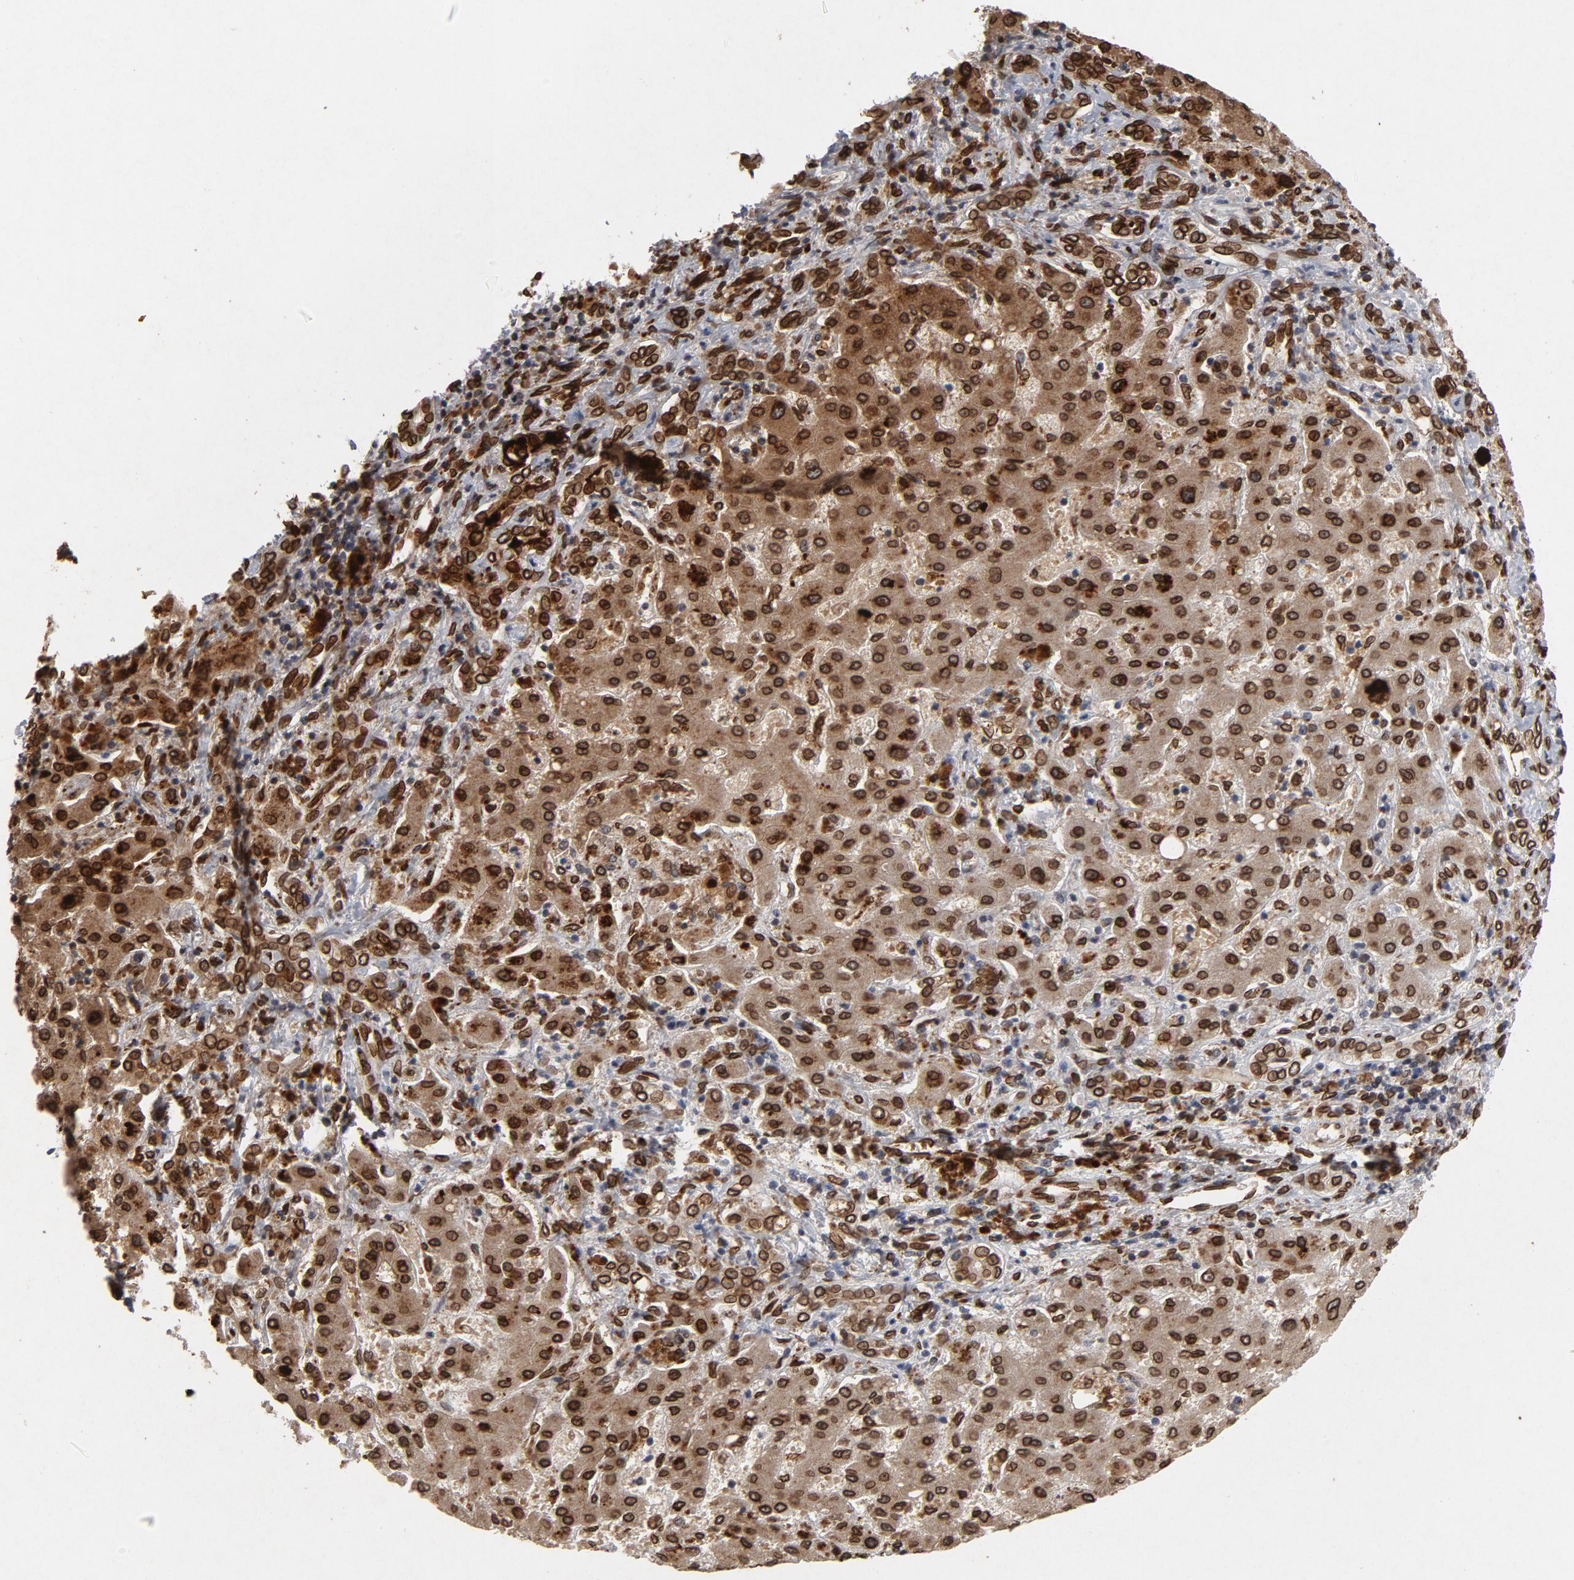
{"staining": {"intensity": "strong", "quantity": ">75%", "location": "cytoplasmic/membranous,nuclear"}, "tissue": "liver cancer", "cell_type": "Tumor cells", "image_type": "cancer", "snomed": [{"axis": "morphology", "description": "Cholangiocarcinoma"}, {"axis": "topography", "description": "Liver"}], "caption": "Immunohistochemical staining of cholangiocarcinoma (liver) demonstrates strong cytoplasmic/membranous and nuclear protein positivity in about >75% of tumor cells. The staining is performed using DAB (3,3'-diaminobenzidine) brown chromogen to label protein expression. The nuclei are counter-stained blue using hematoxylin.", "gene": "LMNA", "patient": {"sex": "male", "age": 50}}